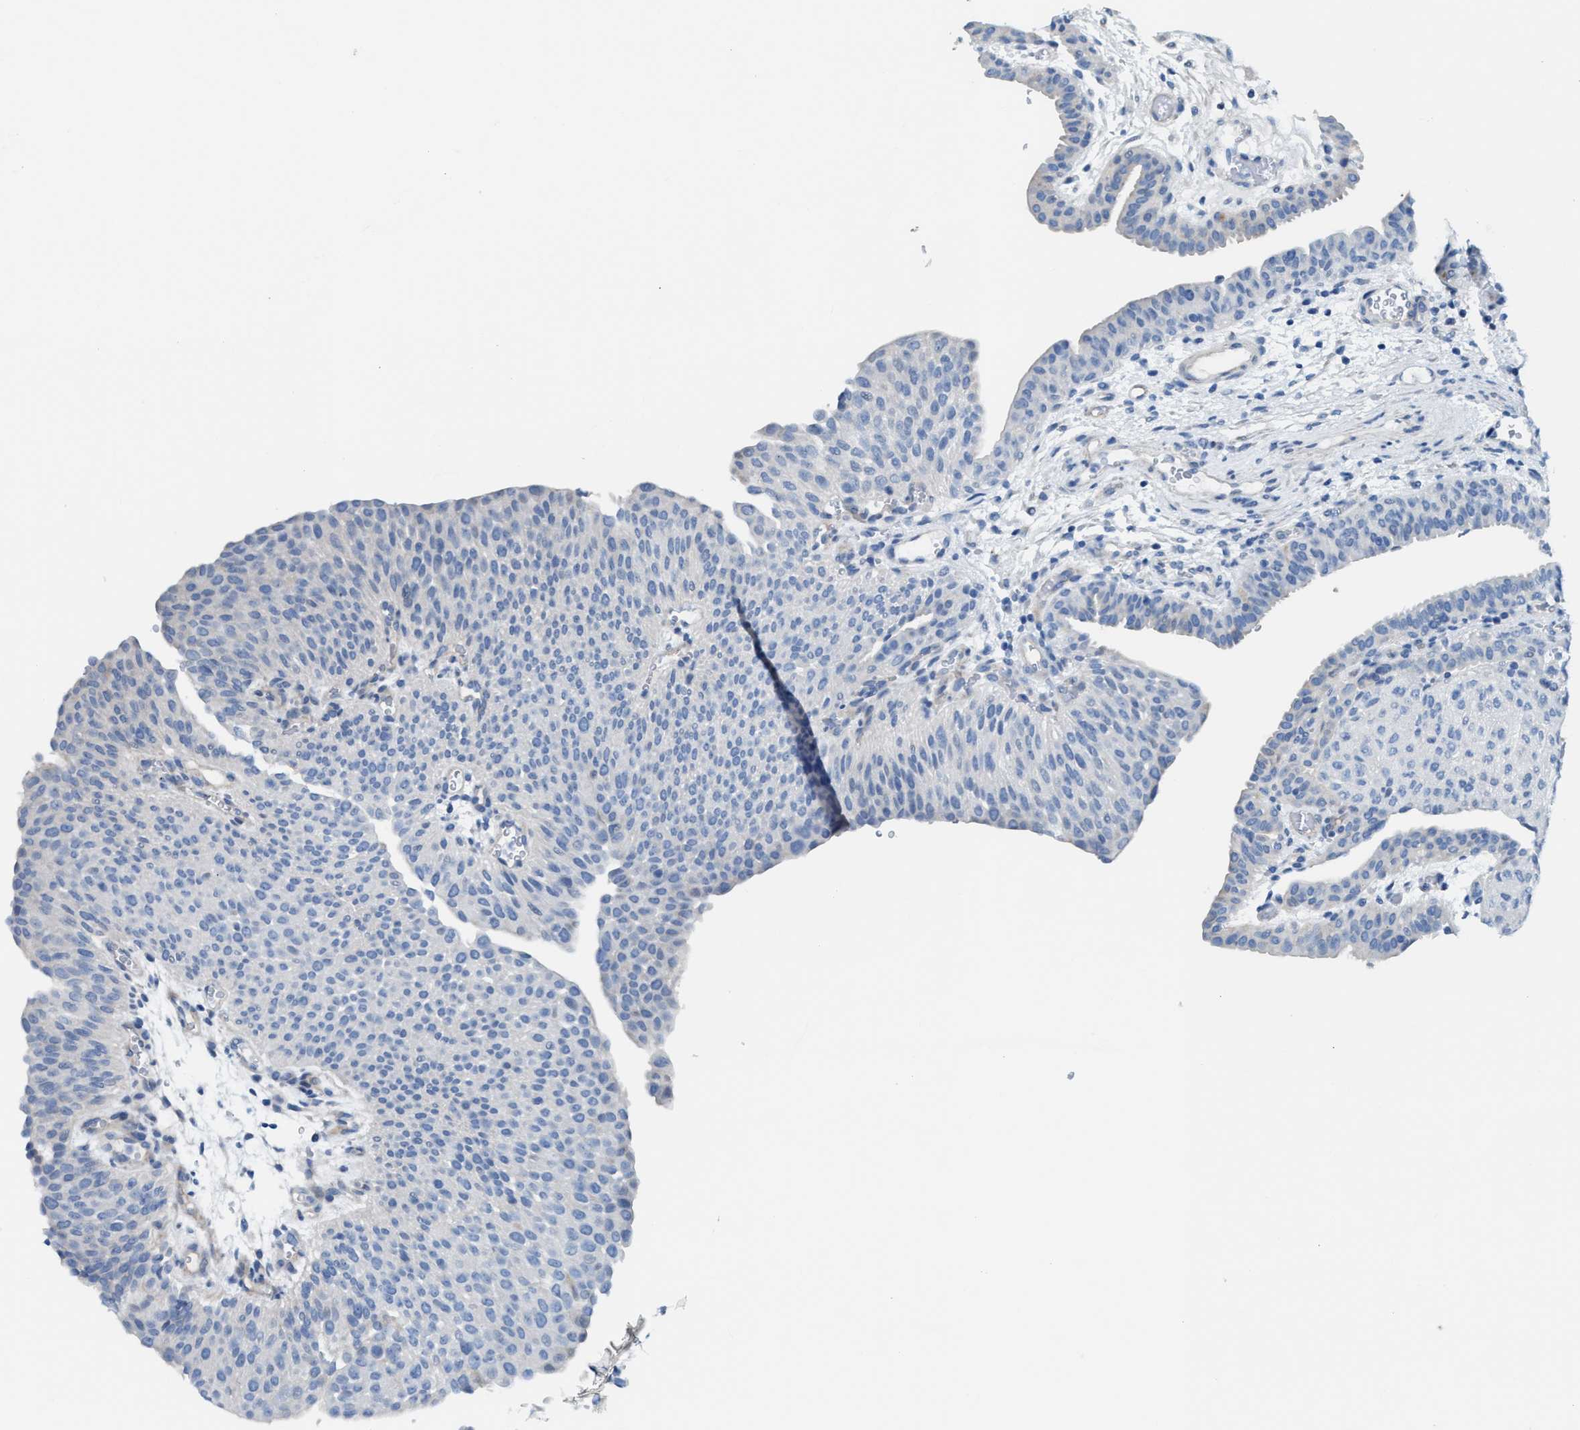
{"staining": {"intensity": "negative", "quantity": "none", "location": "none"}, "tissue": "urothelial cancer", "cell_type": "Tumor cells", "image_type": "cancer", "snomed": [{"axis": "morphology", "description": "Urothelial carcinoma, Low grade"}, {"axis": "morphology", "description": "Urothelial carcinoma, High grade"}, {"axis": "topography", "description": "Urinary bladder"}], "caption": "The micrograph reveals no staining of tumor cells in low-grade urothelial carcinoma. (DAB immunohistochemistry (IHC) with hematoxylin counter stain).", "gene": "MPP3", "patient": {"sex": "male", "age": 35}}